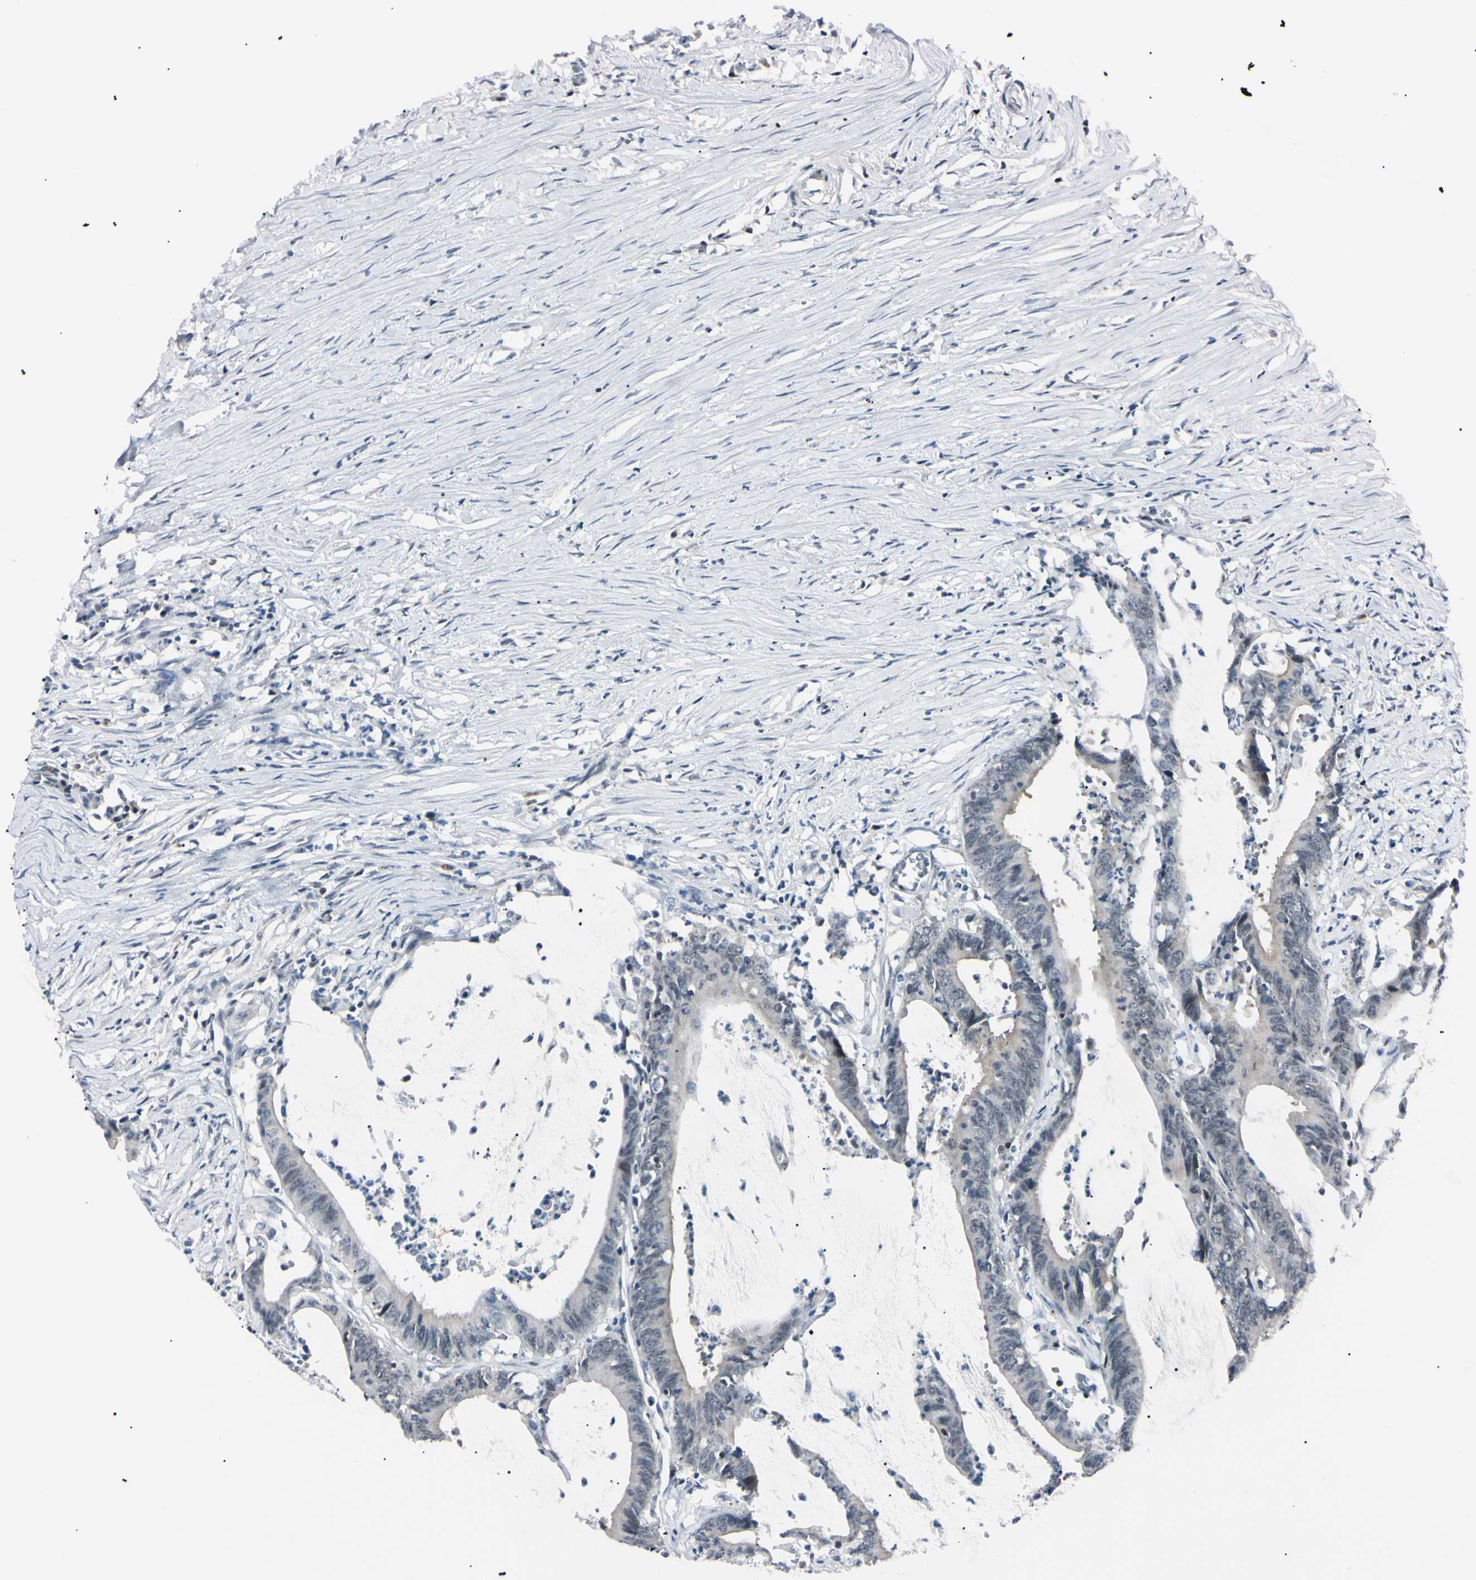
{"staining": {"intensity": "negative", "quantity": "none", "location": "none"}, "tissue": "colorectal cancer", "cell_type": "Tumor cells", "image_type": "cancer", "snomed": [{"axis": "morphology", "description": "Adenocarcinoma, NOS"}, {"axis": "topography", "description": "Rectum"}], "caption": "The immunohistochemistry (IHC) photomicrograph has no significant expression in tumor cells of adenocarcinoma (colorectal) tissue.", "gene": "C1orf174", "patient": {"sex": "female", "age": 66}}